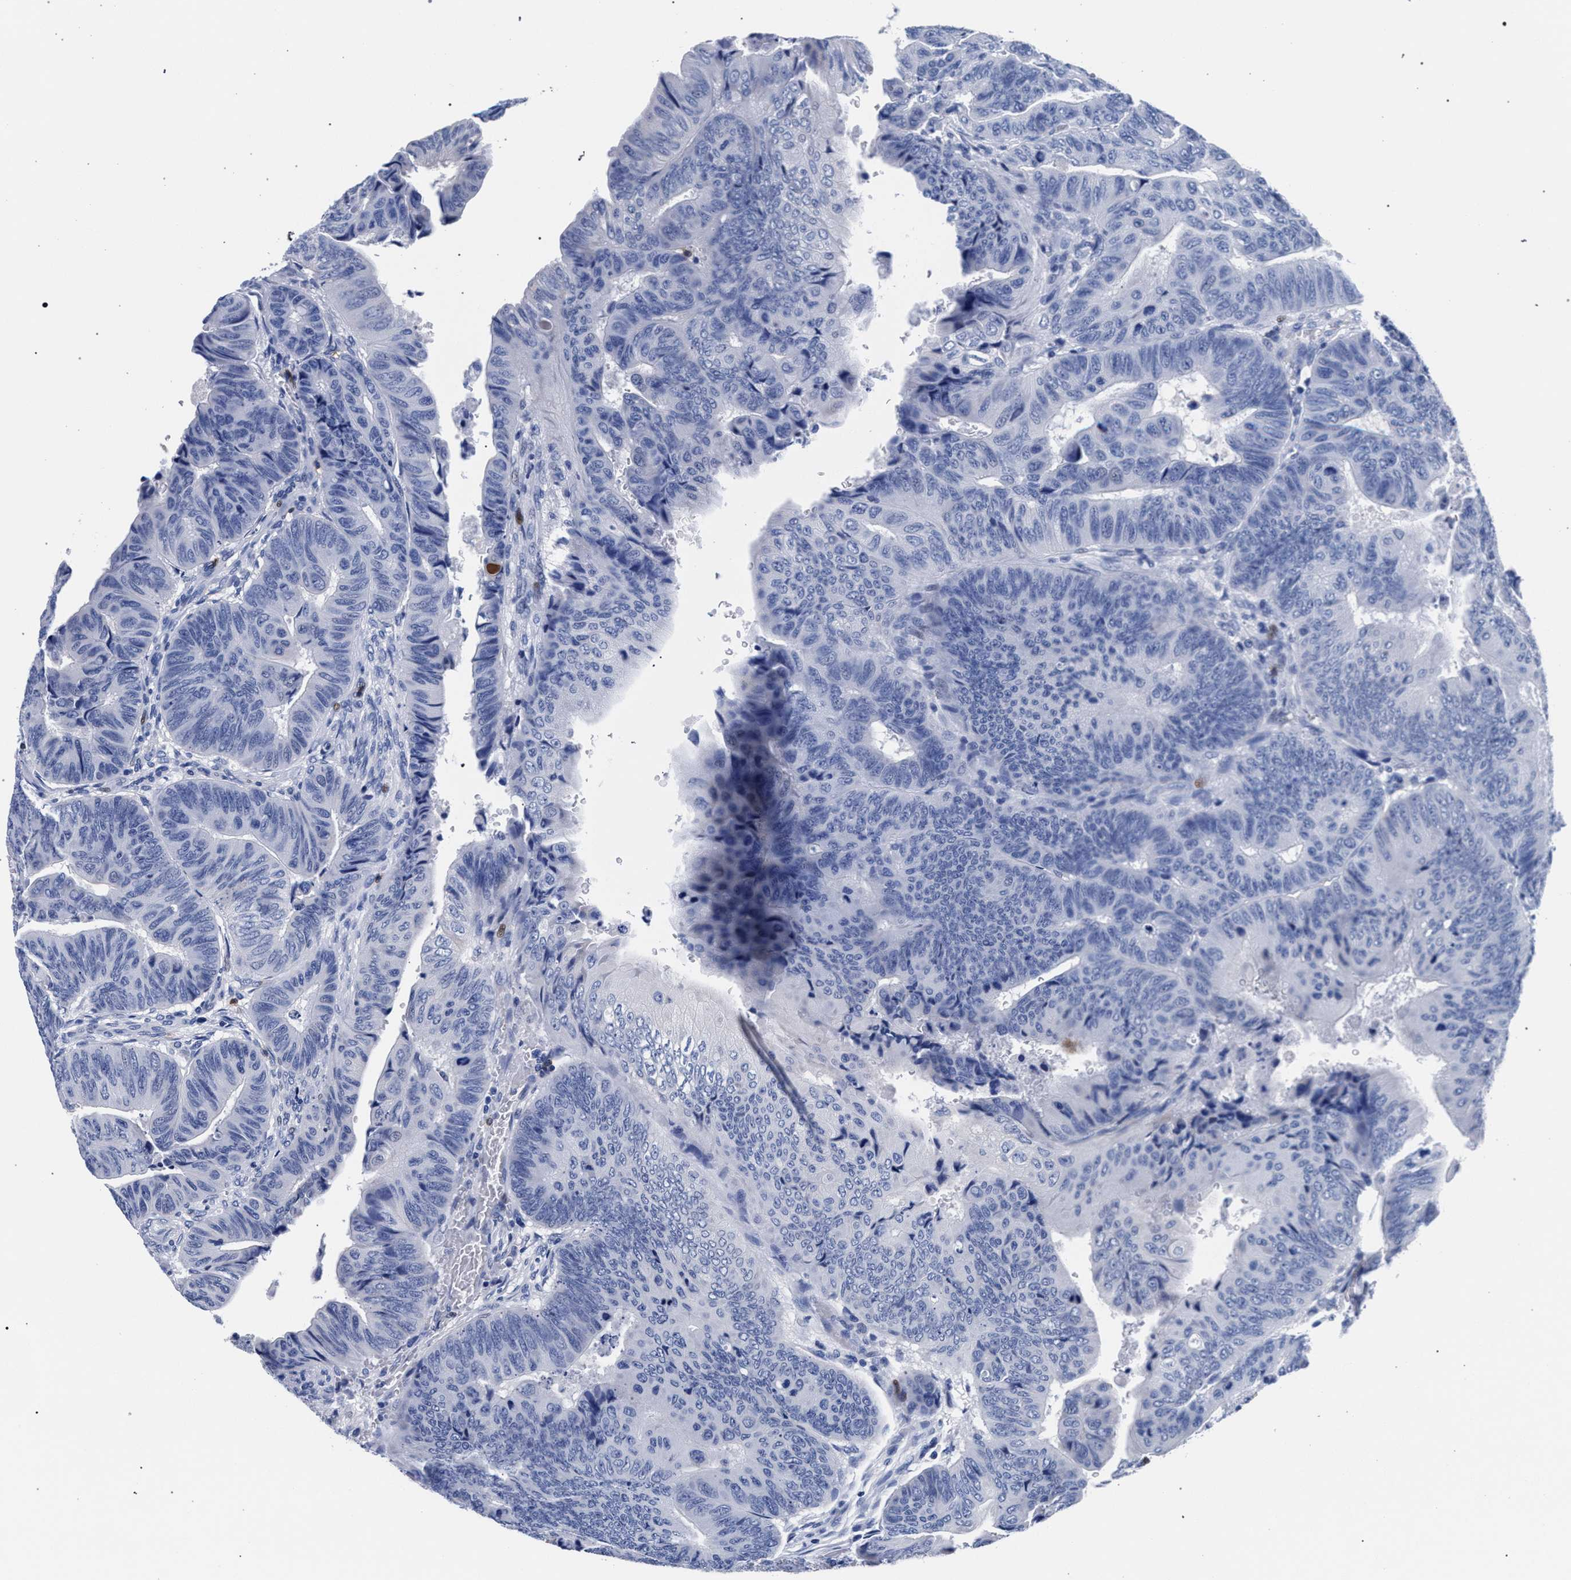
{"staining": {"intensity": "negative", "quantity": "none", "location": "none"}, "tissue": "colorectal cancer", "cell_type": "Tumor cells", "image_type": "cancer", "snomed": [{"axis": "morphology", "description": "Normal tissue, NOS"}, {"axis": "morphology", "description": "Adenocarcinoma, NOS"}, {"axis": "topography", "description": "Rectum"}, {"axis": "topography", "description": "Peripheral nerve tissue"}], "caption": "Immunohistochemical staining of human colorectal cancer shows no significant positivity in tumor cells.", "gene": "KLRK1", "patient": {"sex": "male", "age": 92}}